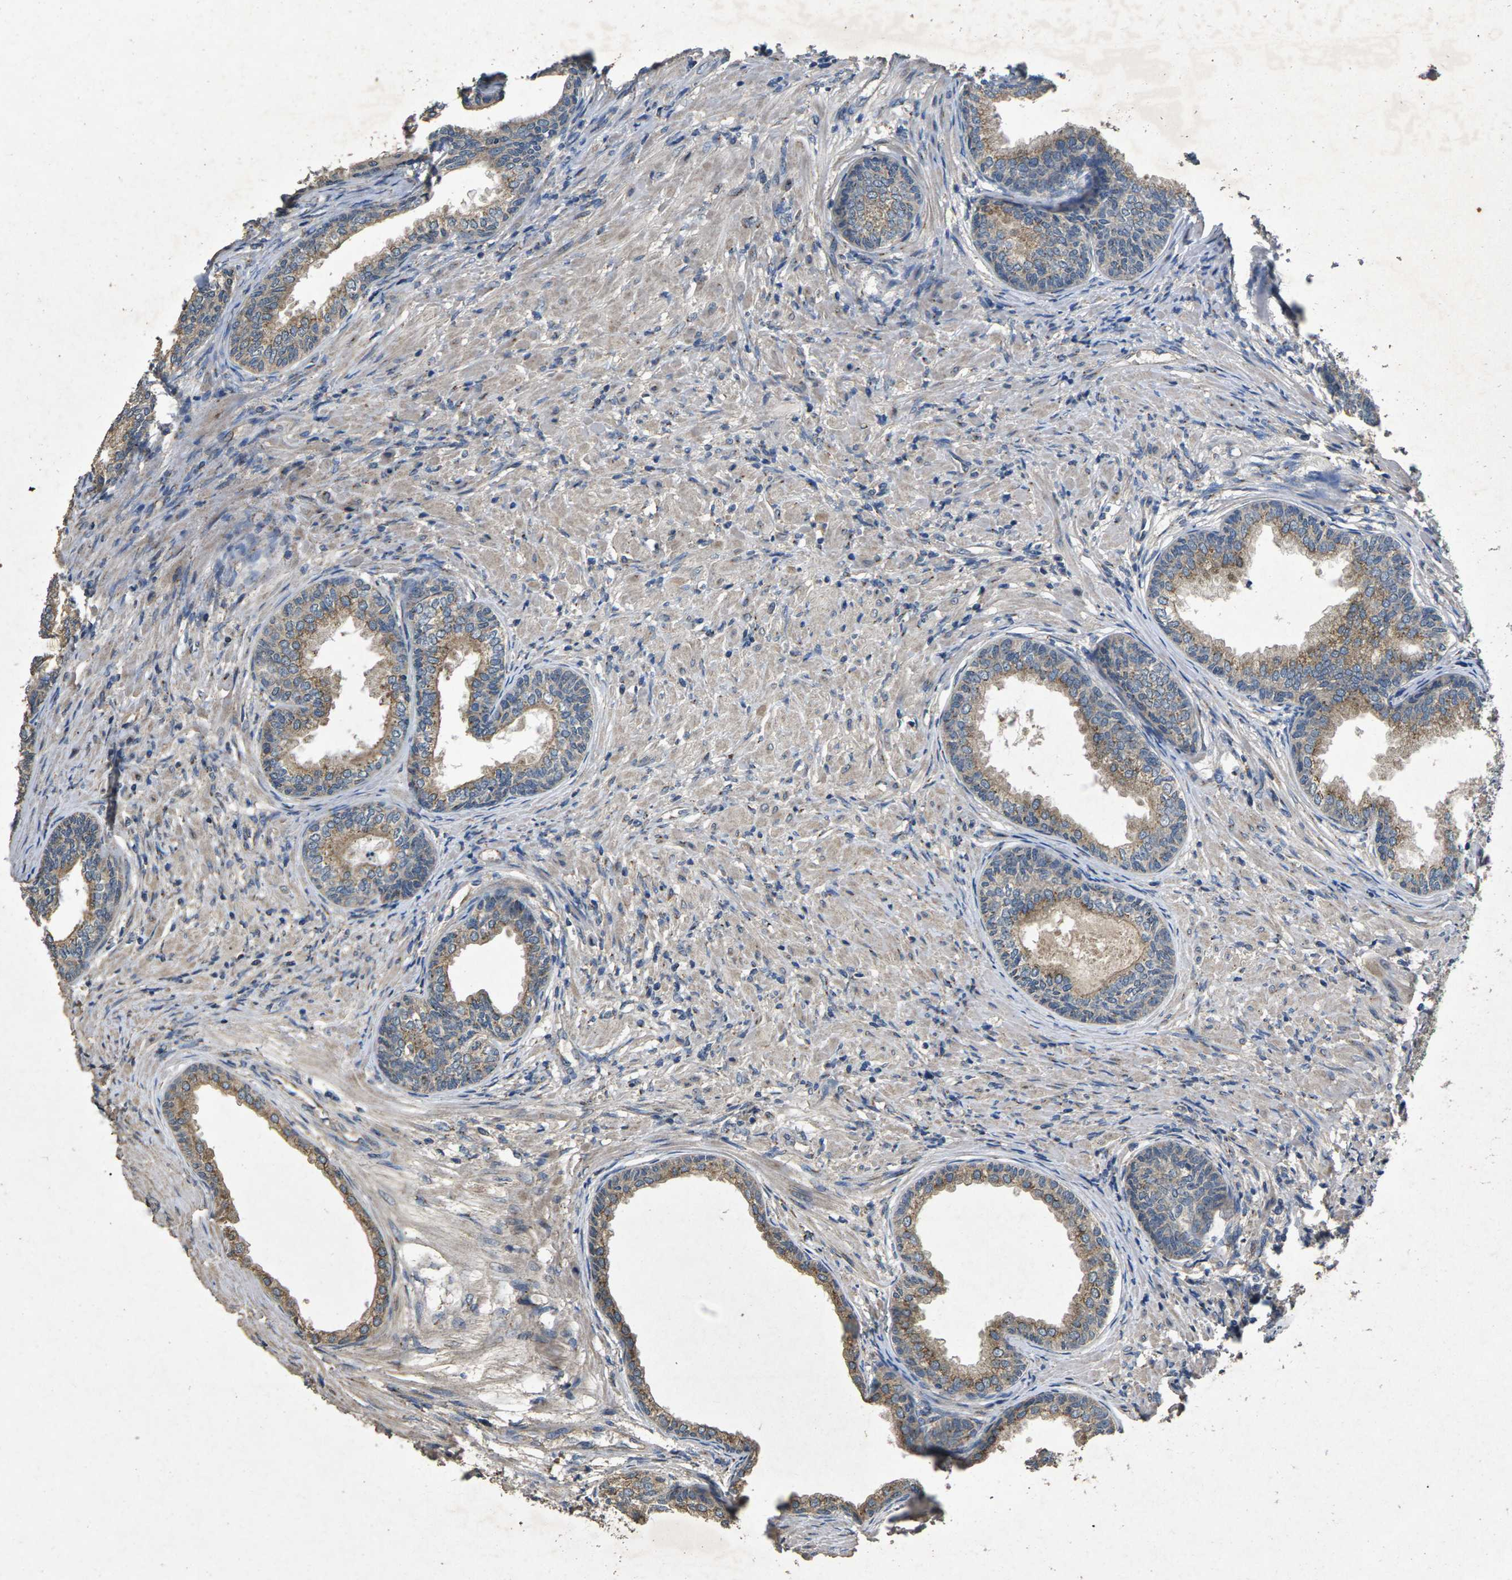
{"staining": {"intensity": "moderate", "quantity": ">75%", "location": "cytoplasmic/membranous"}, "tissue": "prostate", "cell_type": "Glandular cells", "image_type": "normal", "snomed": [{"axis": "morphology", "description": "Normal tissue, NOS"}, {"axis": "topography", "description": "Prostate"}], "caption": "An immunohistochemistry image of unremarkable tissue is shown. Protein staining in brown shows moderate cytoplasmic/membranous positivity in prostate within glandular cells. The protein is shown in brown color, while the nuclei are stained blue.", "gene": "B4GAT1", "patient": {"sex": "male", "age": 76}}